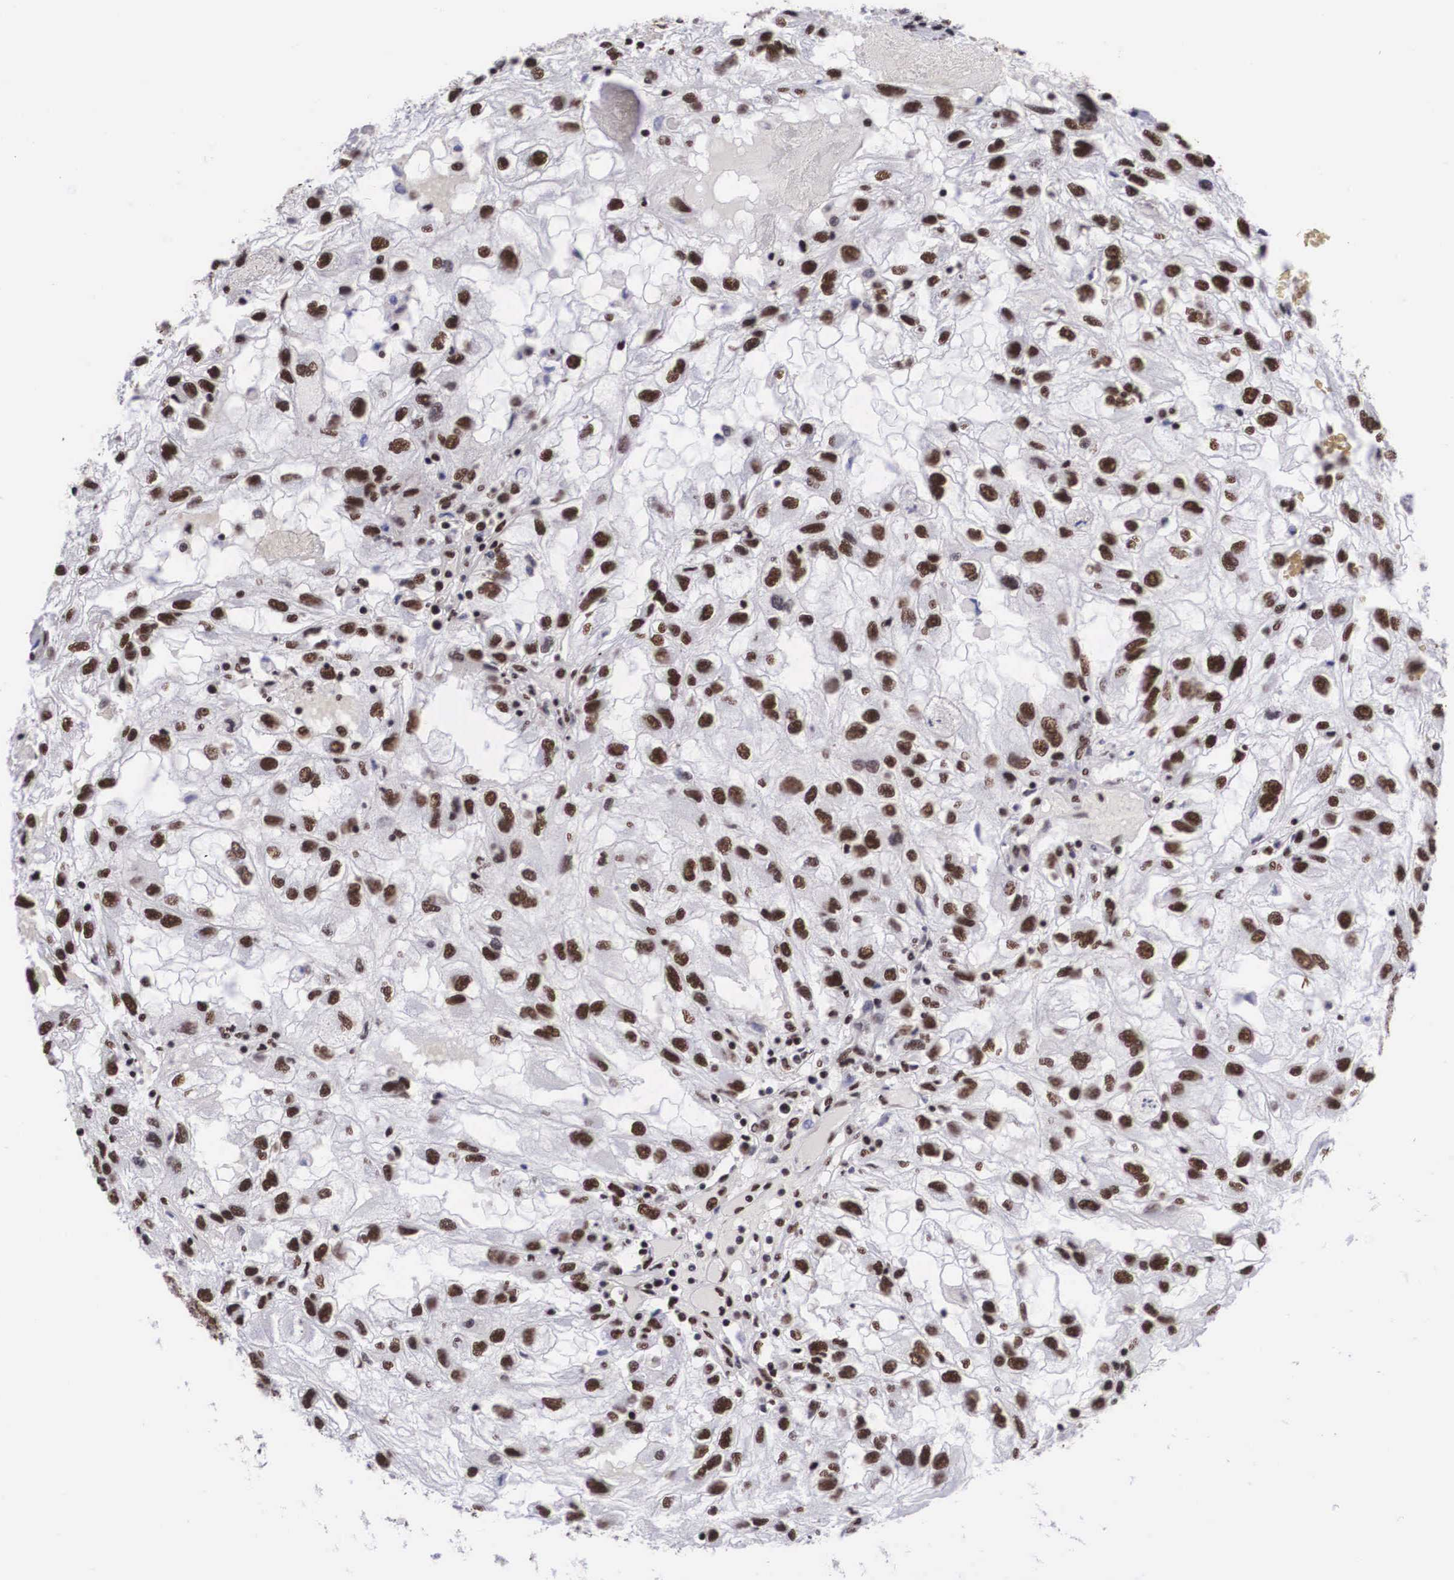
{"staining": {"intensity": "moderate", "quantity": ">75%", "location": "nuclear"}, "tissue": "renal cancer", "cell_type": "Tumor cells", "image_type": "cancer", "snomed": [{"axis": "morphology", "description": "Normal tissue, NOS"}, {"axis": "morphology", "description": "Adenocarcinoma, NOS"}, {"axis": "topography", "description": "Kidney"}], "caption": "Immunohistochemistry of human renal cancer shows medium levels of moderate nuclear positivity in approximately >75% of tumor cells. The protein is shown in brown color, while the nuclei are stained blue.", "gene": "SF3A1", "patient": {"sex": "male", "age": 71}}